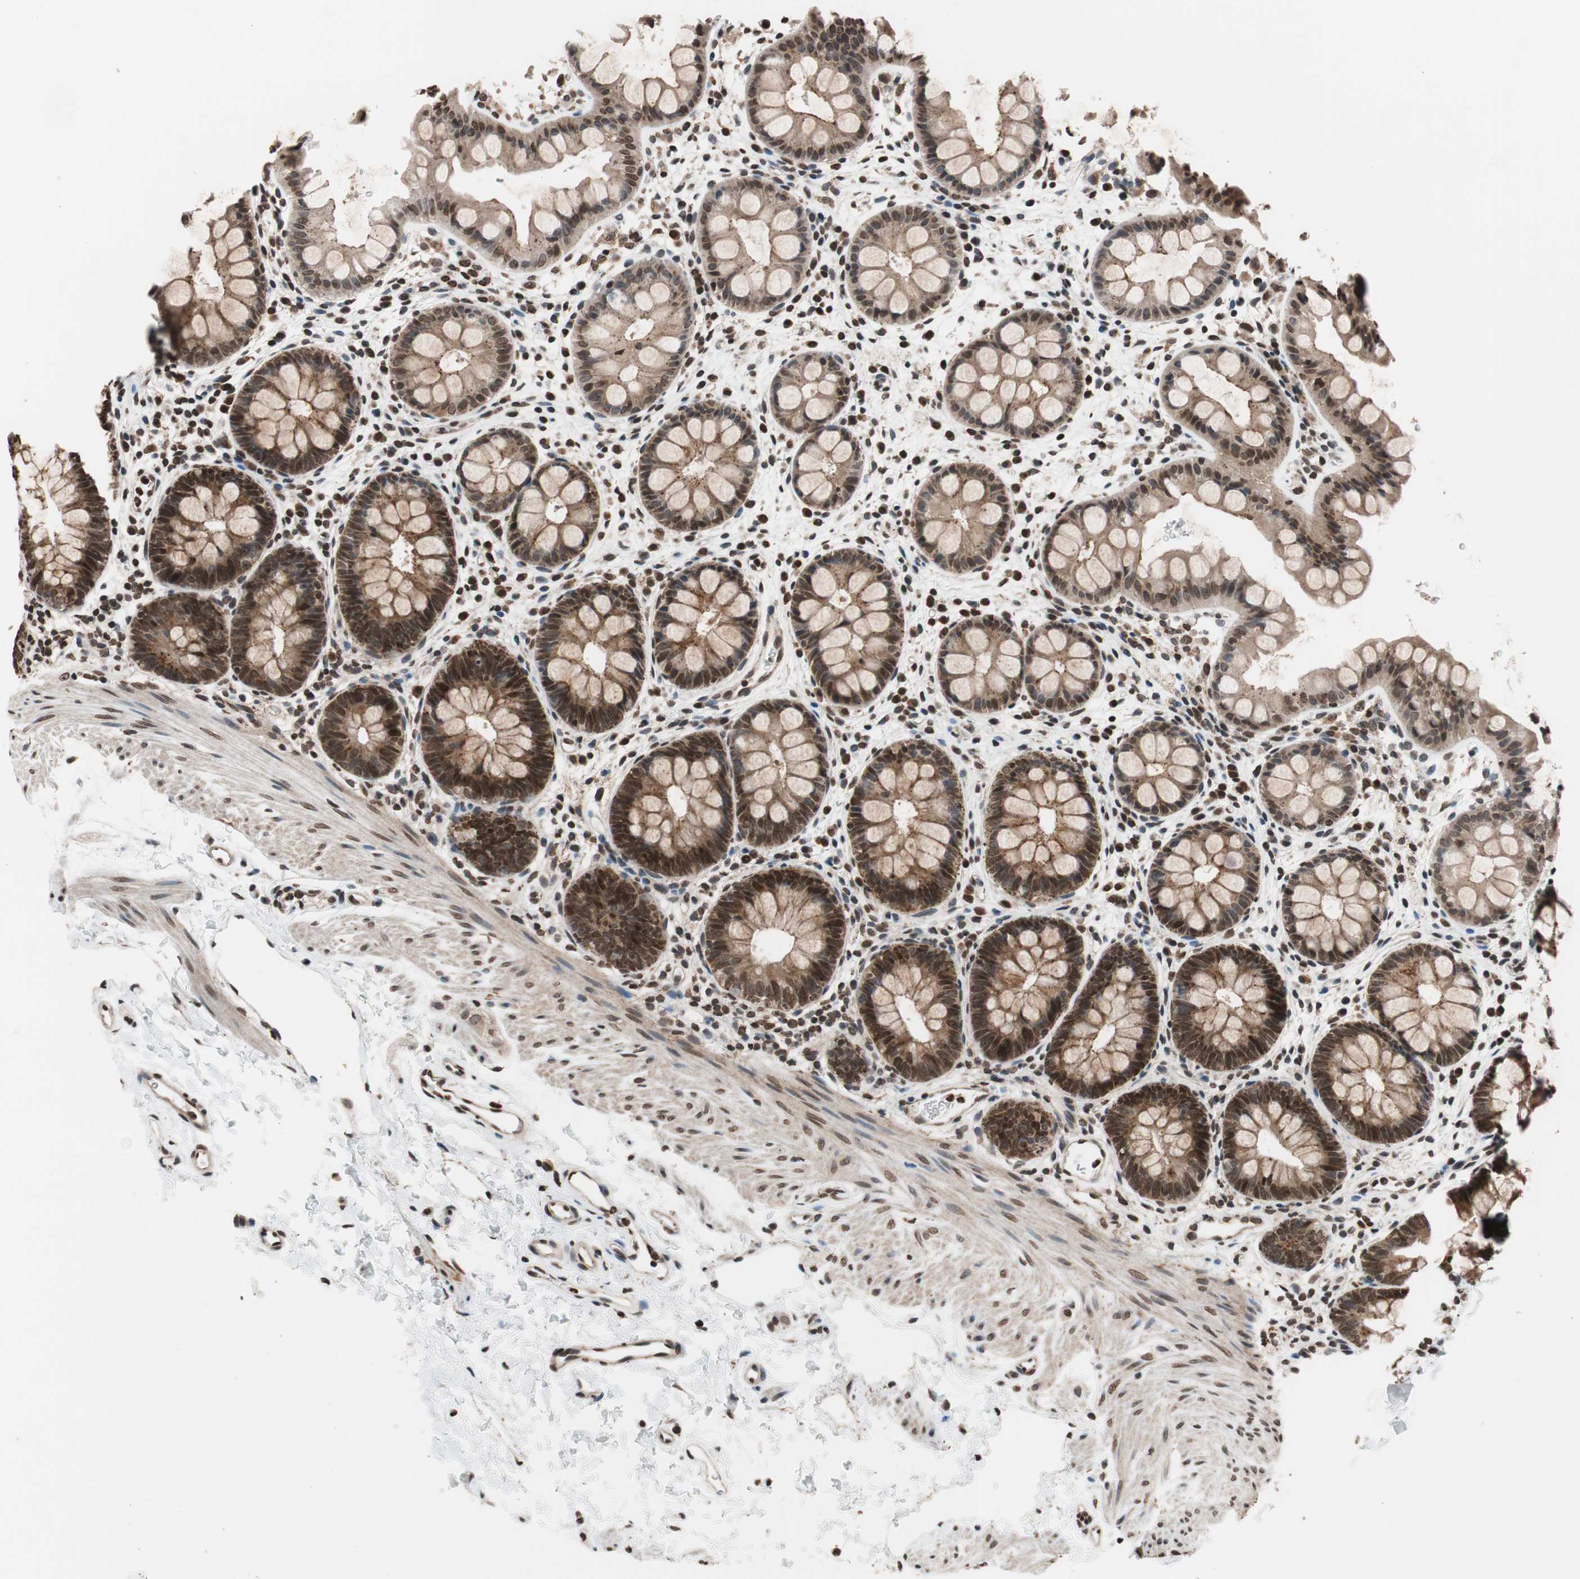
{"staining": {"intensity": "moderate", "quantity": ">75%", "location": "cytoplasmic/membranous,nuclear"}, "tissue": "rectum", "cell_type": "Glandular cells", "image_type": "normal", "snomed": [{"axis": "morphology", "description": "Normal tissue, NOS"}, {"axis": "topography", "description": "Rectum"}], "caption": "Protein expression analysis of unremarkable human rectum reveals moderate cytoplasmic/membranous,nuclear staining in about >75% of glandular cells. (Brightfield microscopy of DAB IHC at high magnification).", "gene": "RFC1", "patient": {"sex": "female", "age": 24}}